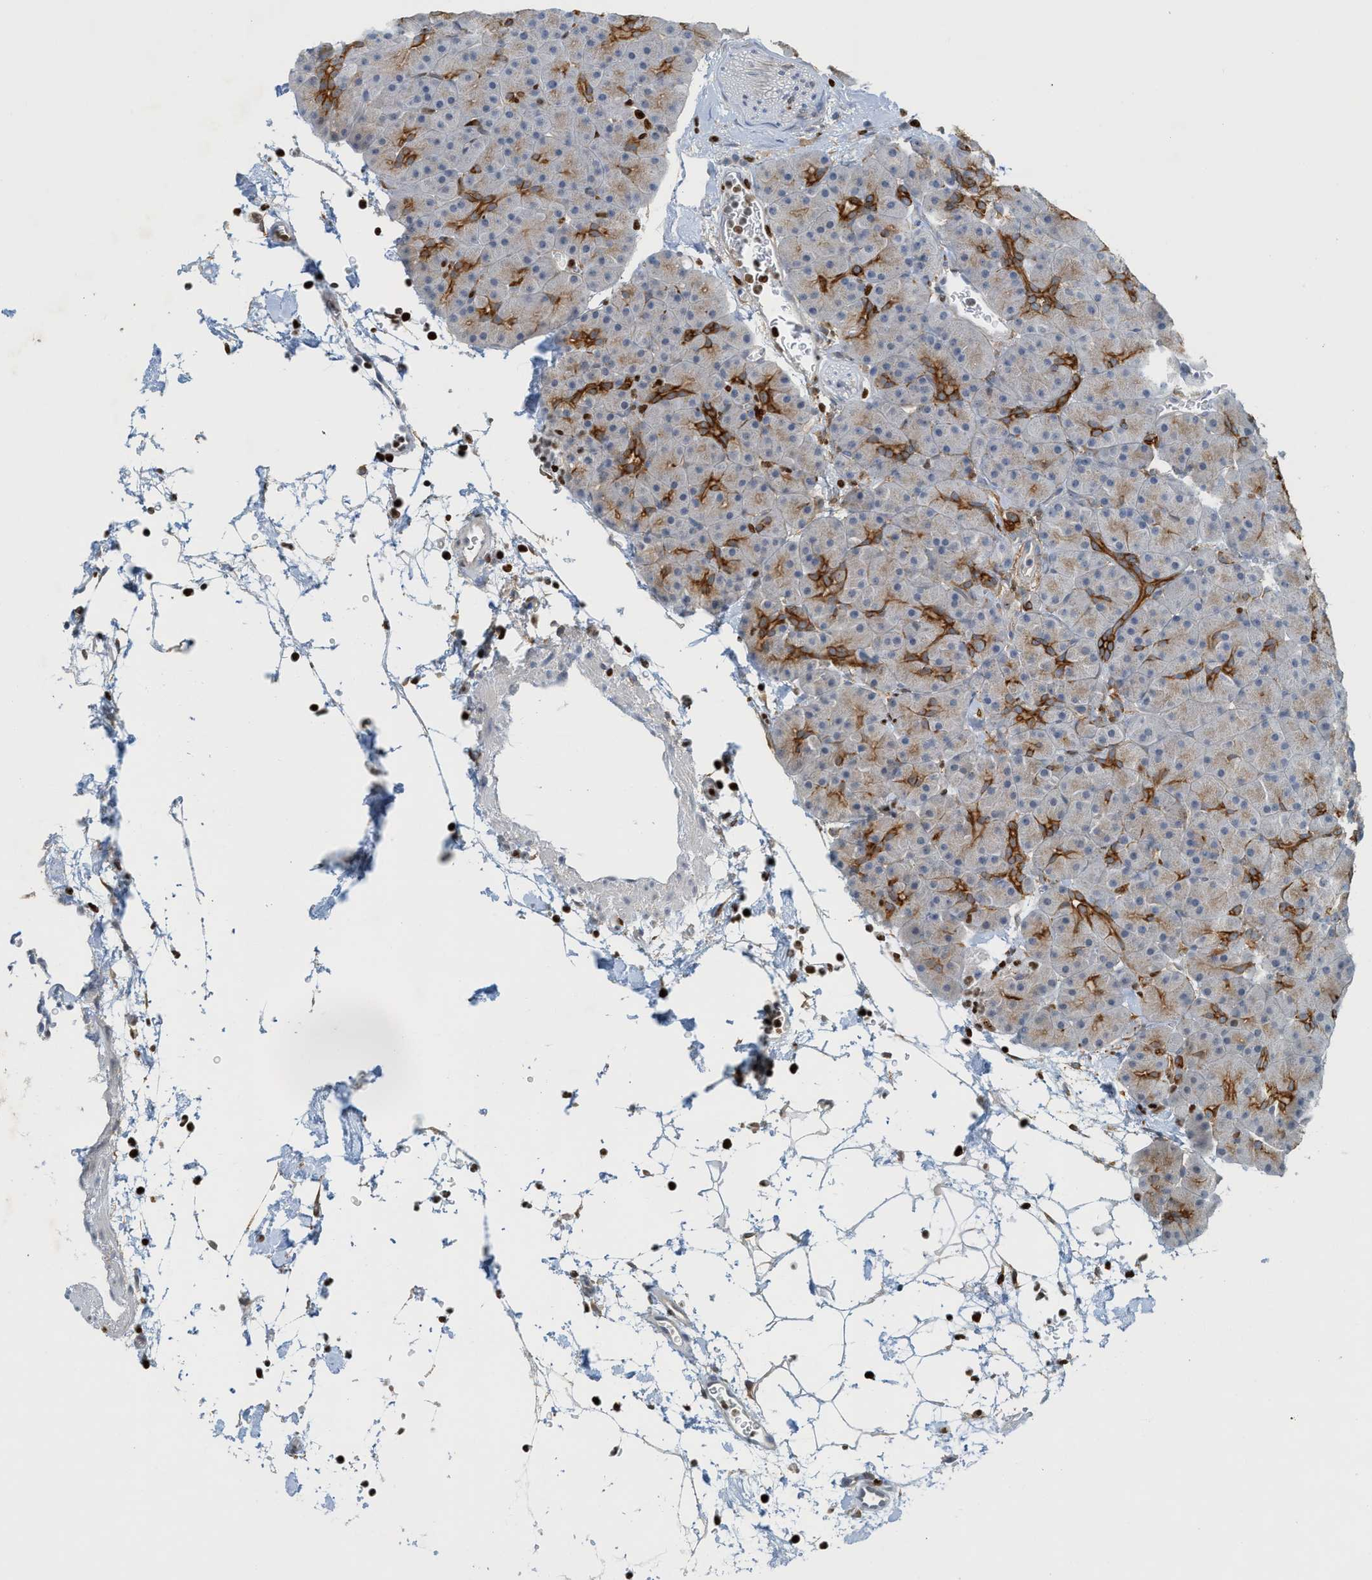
{"staining": {"intensity": "strong", "quantity": "<25%", "location": "cytoplasmic/membranous"}, "tissue": "pancreas", "cell_type": "Exocrine glandular cells", "image_type": "normal", "snomed": [{"axis": "morphology", "description": "Normal tissue, NOS"}, {"axis": "topography", "description": "Pancreas"}], "caption": "Protein staining shows strong cytoplasmic/membranous expression in about <25% of exocrine glandular cells in unremarkable pancreas.", "gene": "SH3D19", "patient": {"sex": "male", "age": 66}}